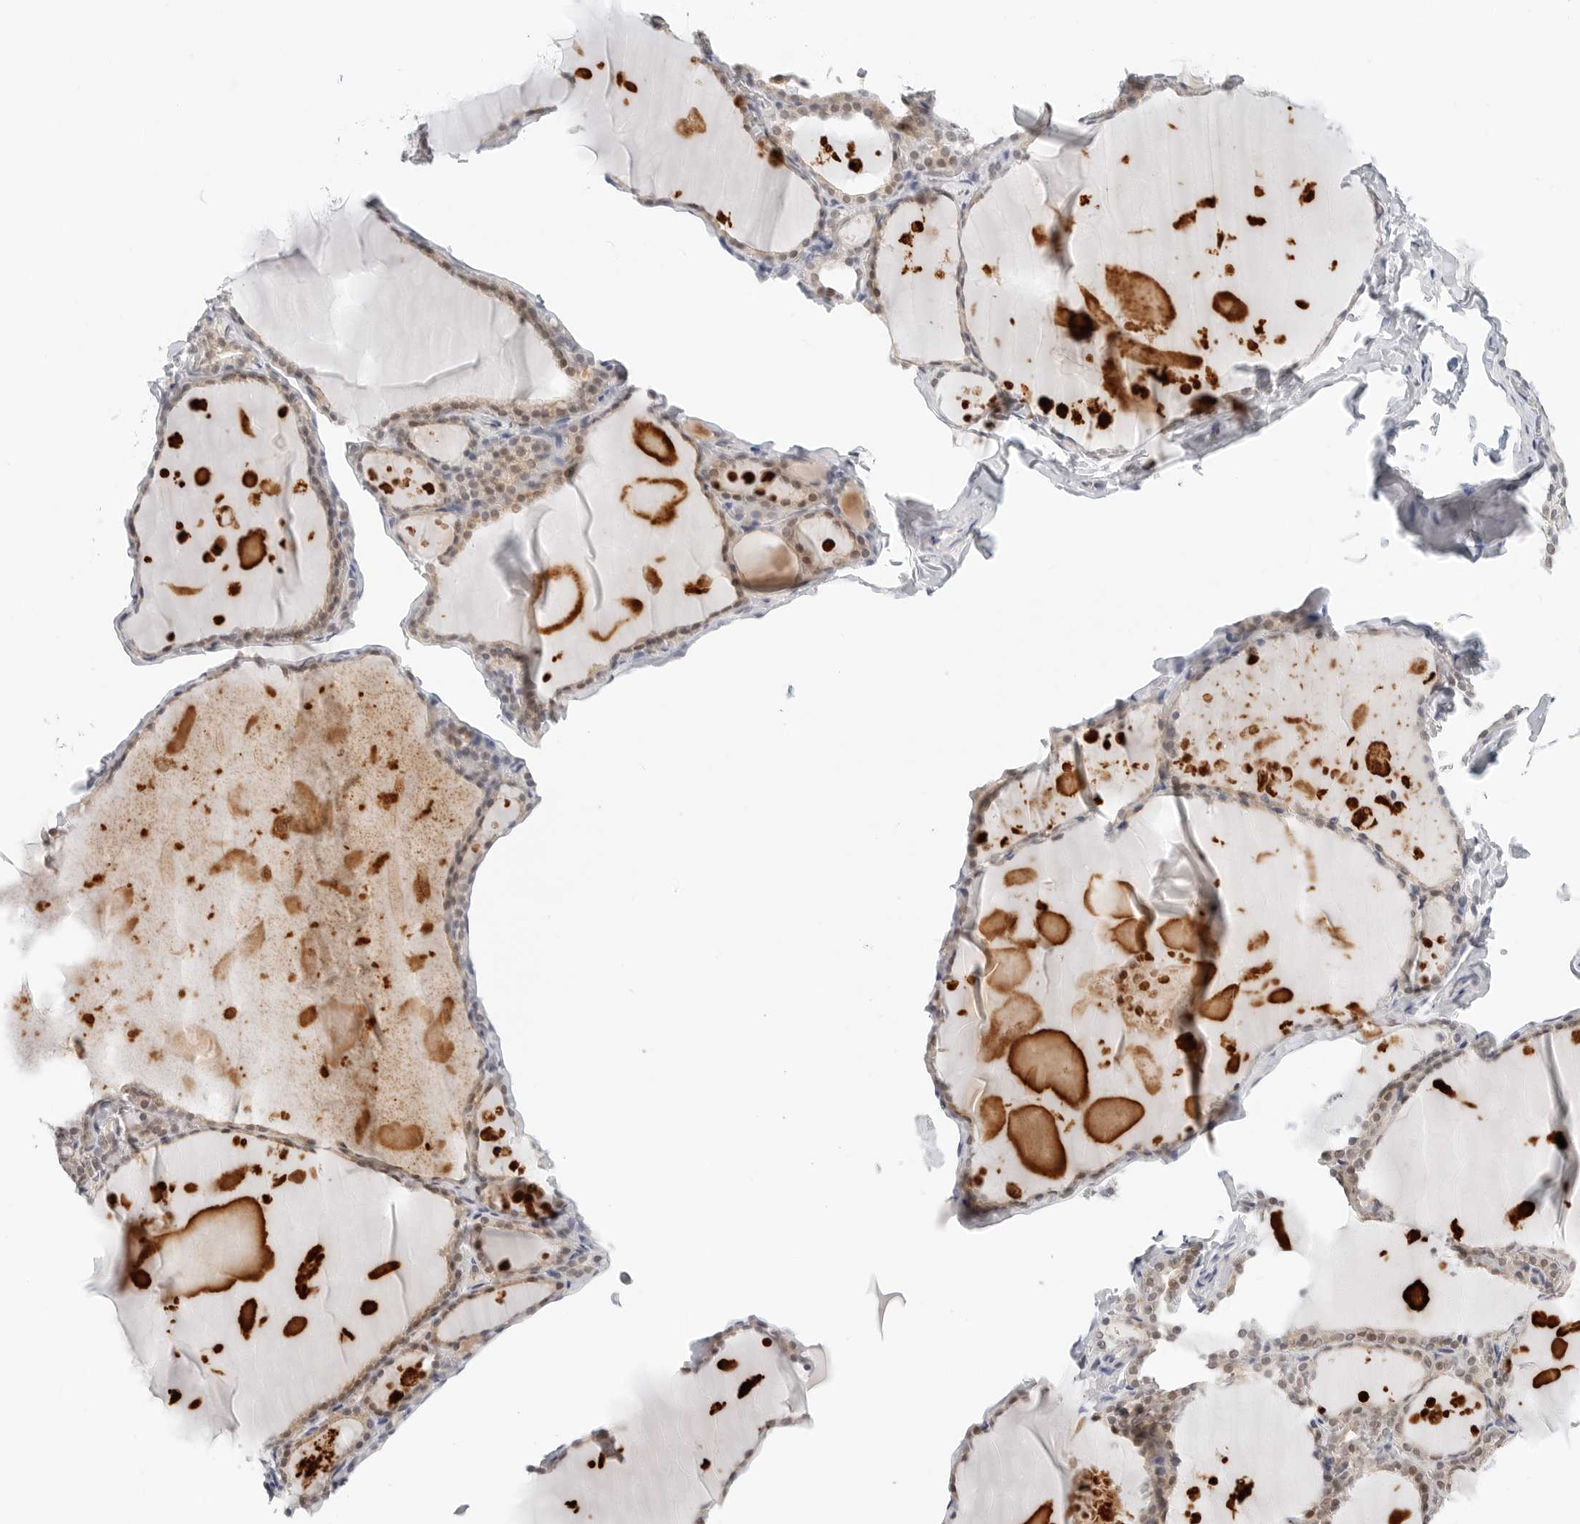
{"staining": {"intensity": "weak", "quantity": ">75%", "location": "cytoplasmic/membranous,nuclear"}, "tissue": "thyroid gland", "cell_type": "Glandular cells", "image_type": "normal", "snomed": [{"axis": "morphology", "description": "Normal tissue, NOS"}, {"axis": "topography", "description": "Thyroid gland"}], "caption": "DAB (3,3'-diaminobenzidine) immunohistochemical staining of unremarkable human thyroid gland shows weak cytoplasmic/membranous,nuclear protein staining in approximately >75% of glandular cells.", "gene": "TSEN2", "patient": {"sex": "male", "age": 56}}